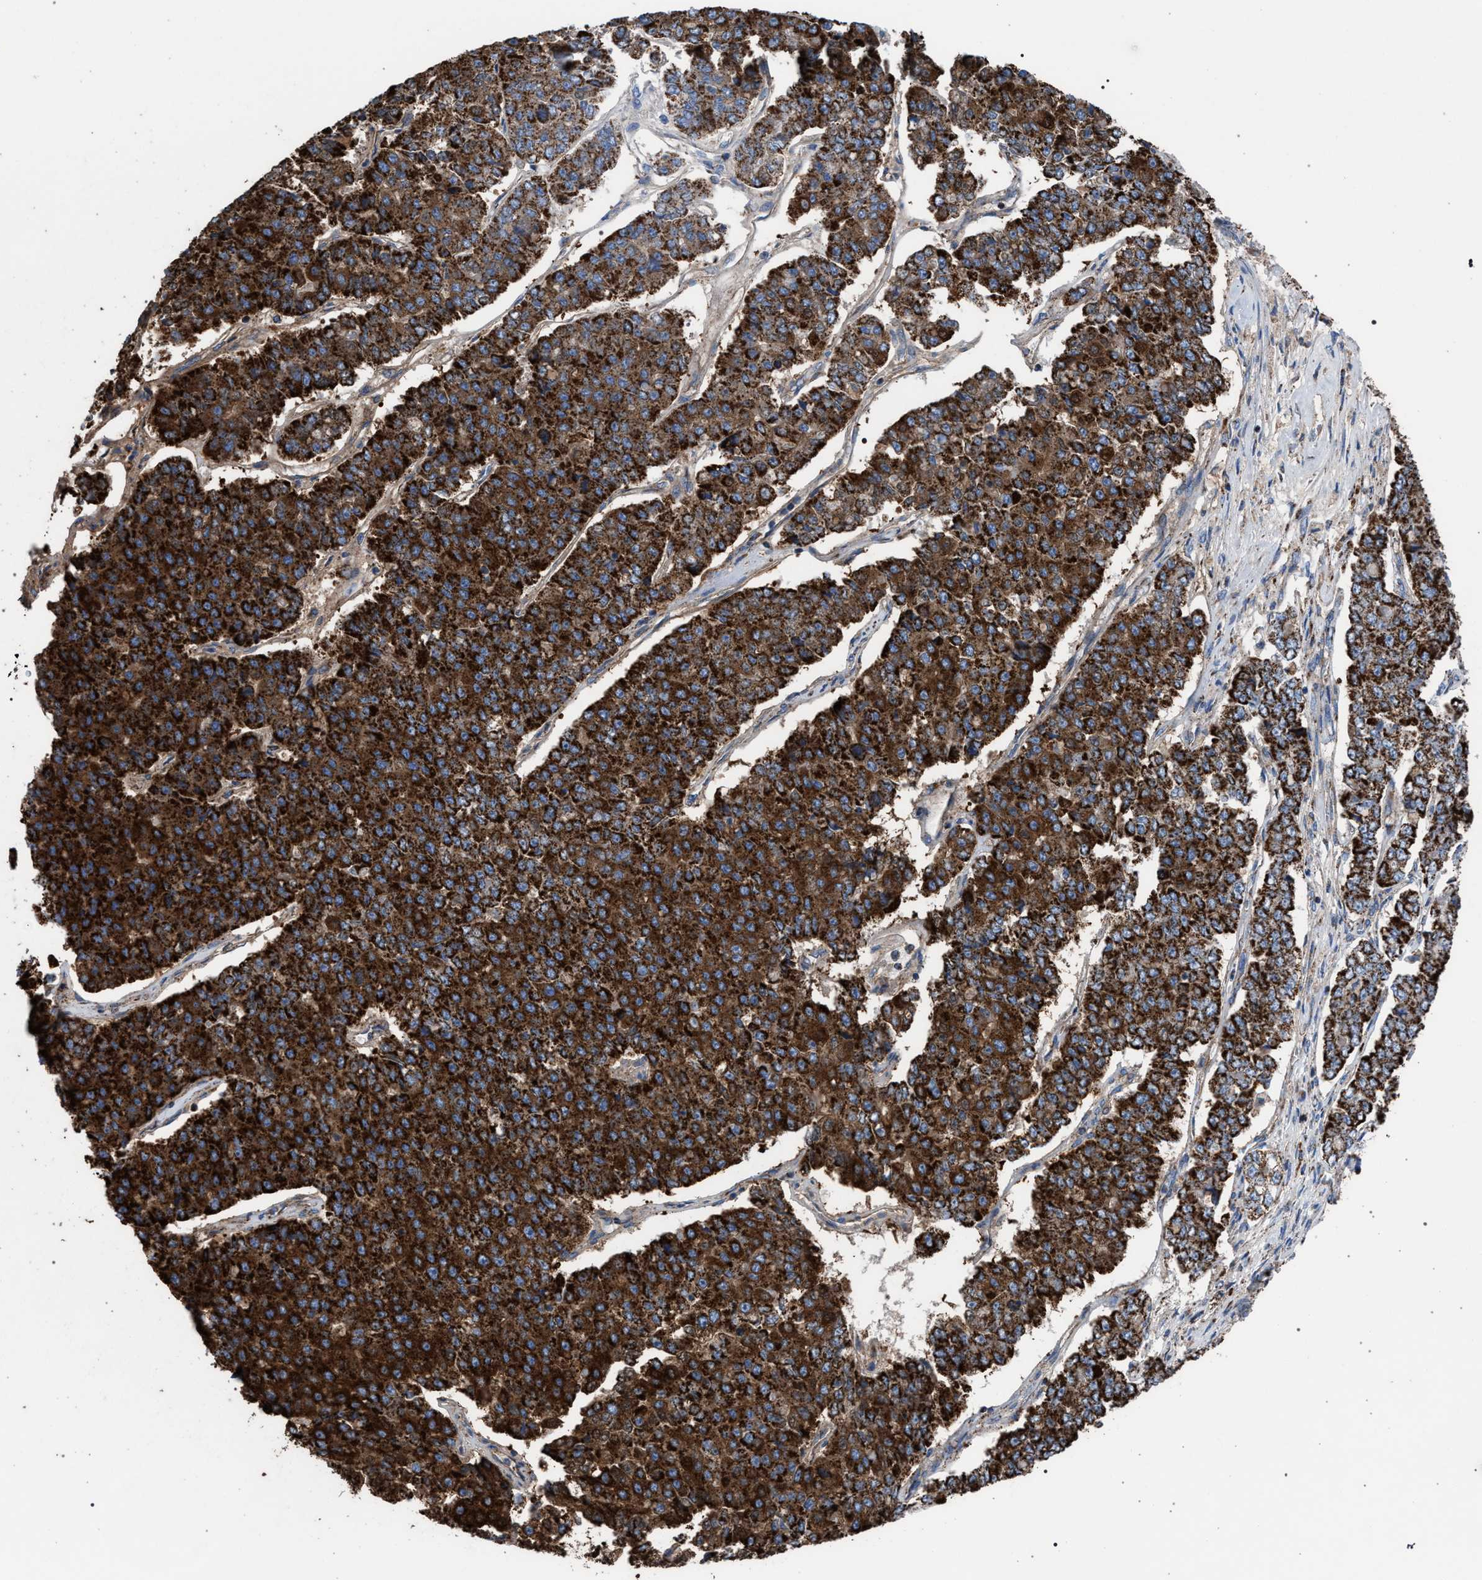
{"staining": {"intensity": "strong", "quantity": ">75%", "location": "cytoplasmic/membranous"}, "tissue": "pancreatic cancer", "cell_type": "Tumor cells", "image_type": "cancer", "snomed": [{"axis": "morphology", "description": "Adenocarcinoma, NOS"}, {"axis": "topography", "description": "Pancreas"}], "caption": "Protein staining demonstrates strong cytoplasmic/membranous positivity in about >75% of tumor cells in pancreatic adenocarcinoma.", "gene": "VPS13A", "patient": {"sex": "male", "age": 50}}